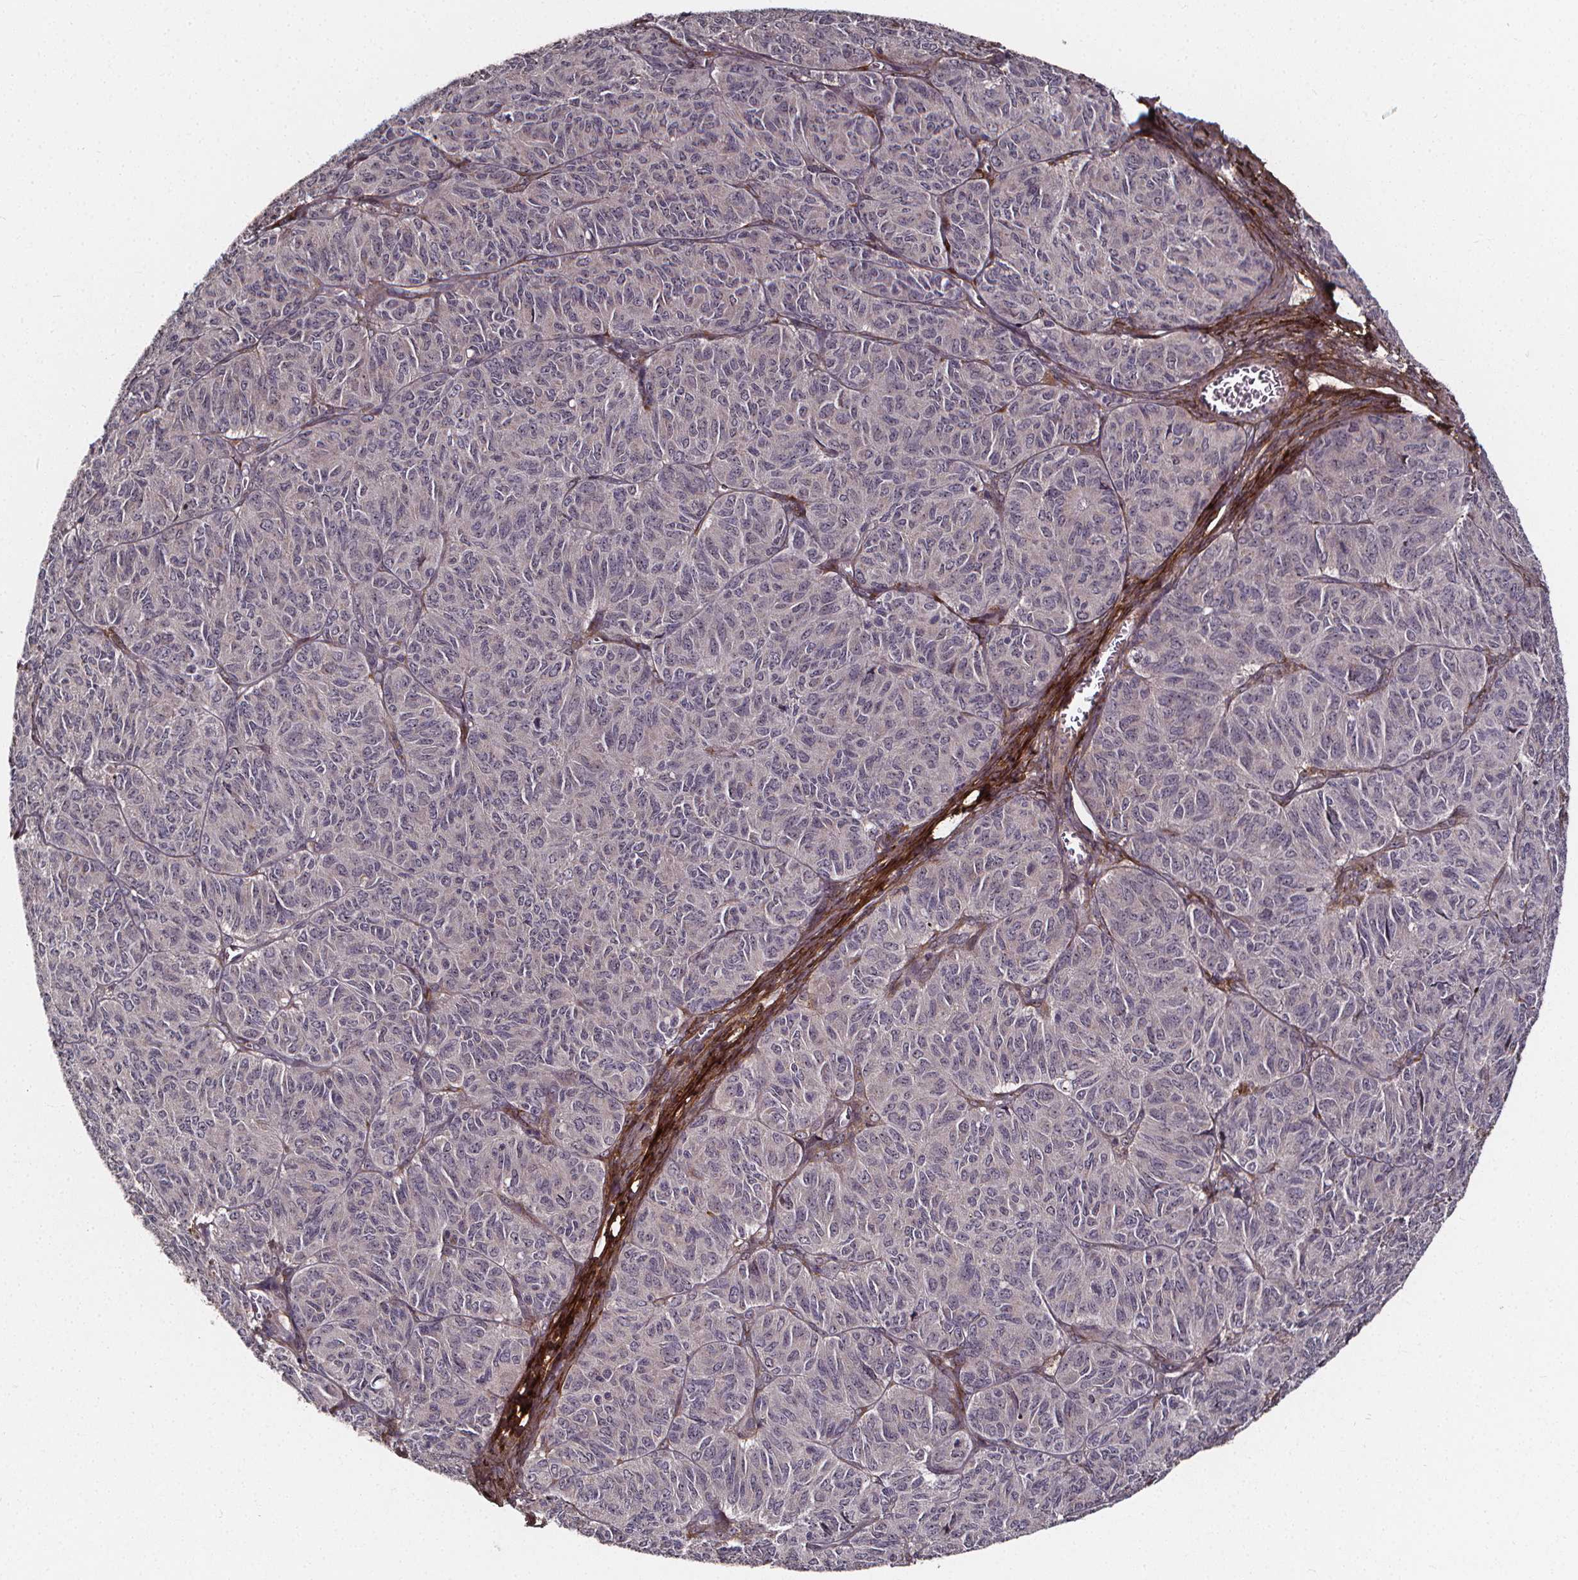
{"staining": {"intensity": "negative", "quantity": "none", "location": "none"}, "tissue": "ovarian cancer", "cell_type": "Tumor cells", "image_type": "cancer", "snomed": [{"axis": "morphology", "description": "Carcinoma, endometroid"}, {"axis": "topography", "description": "Ovary"}], "caption": "This is an IHC image of ovarian cancer (endometroid carcinoma). There is no staining in tumor cells.", "gene": "AEBP1", "patient": {"sex": "female", "age": 80}}